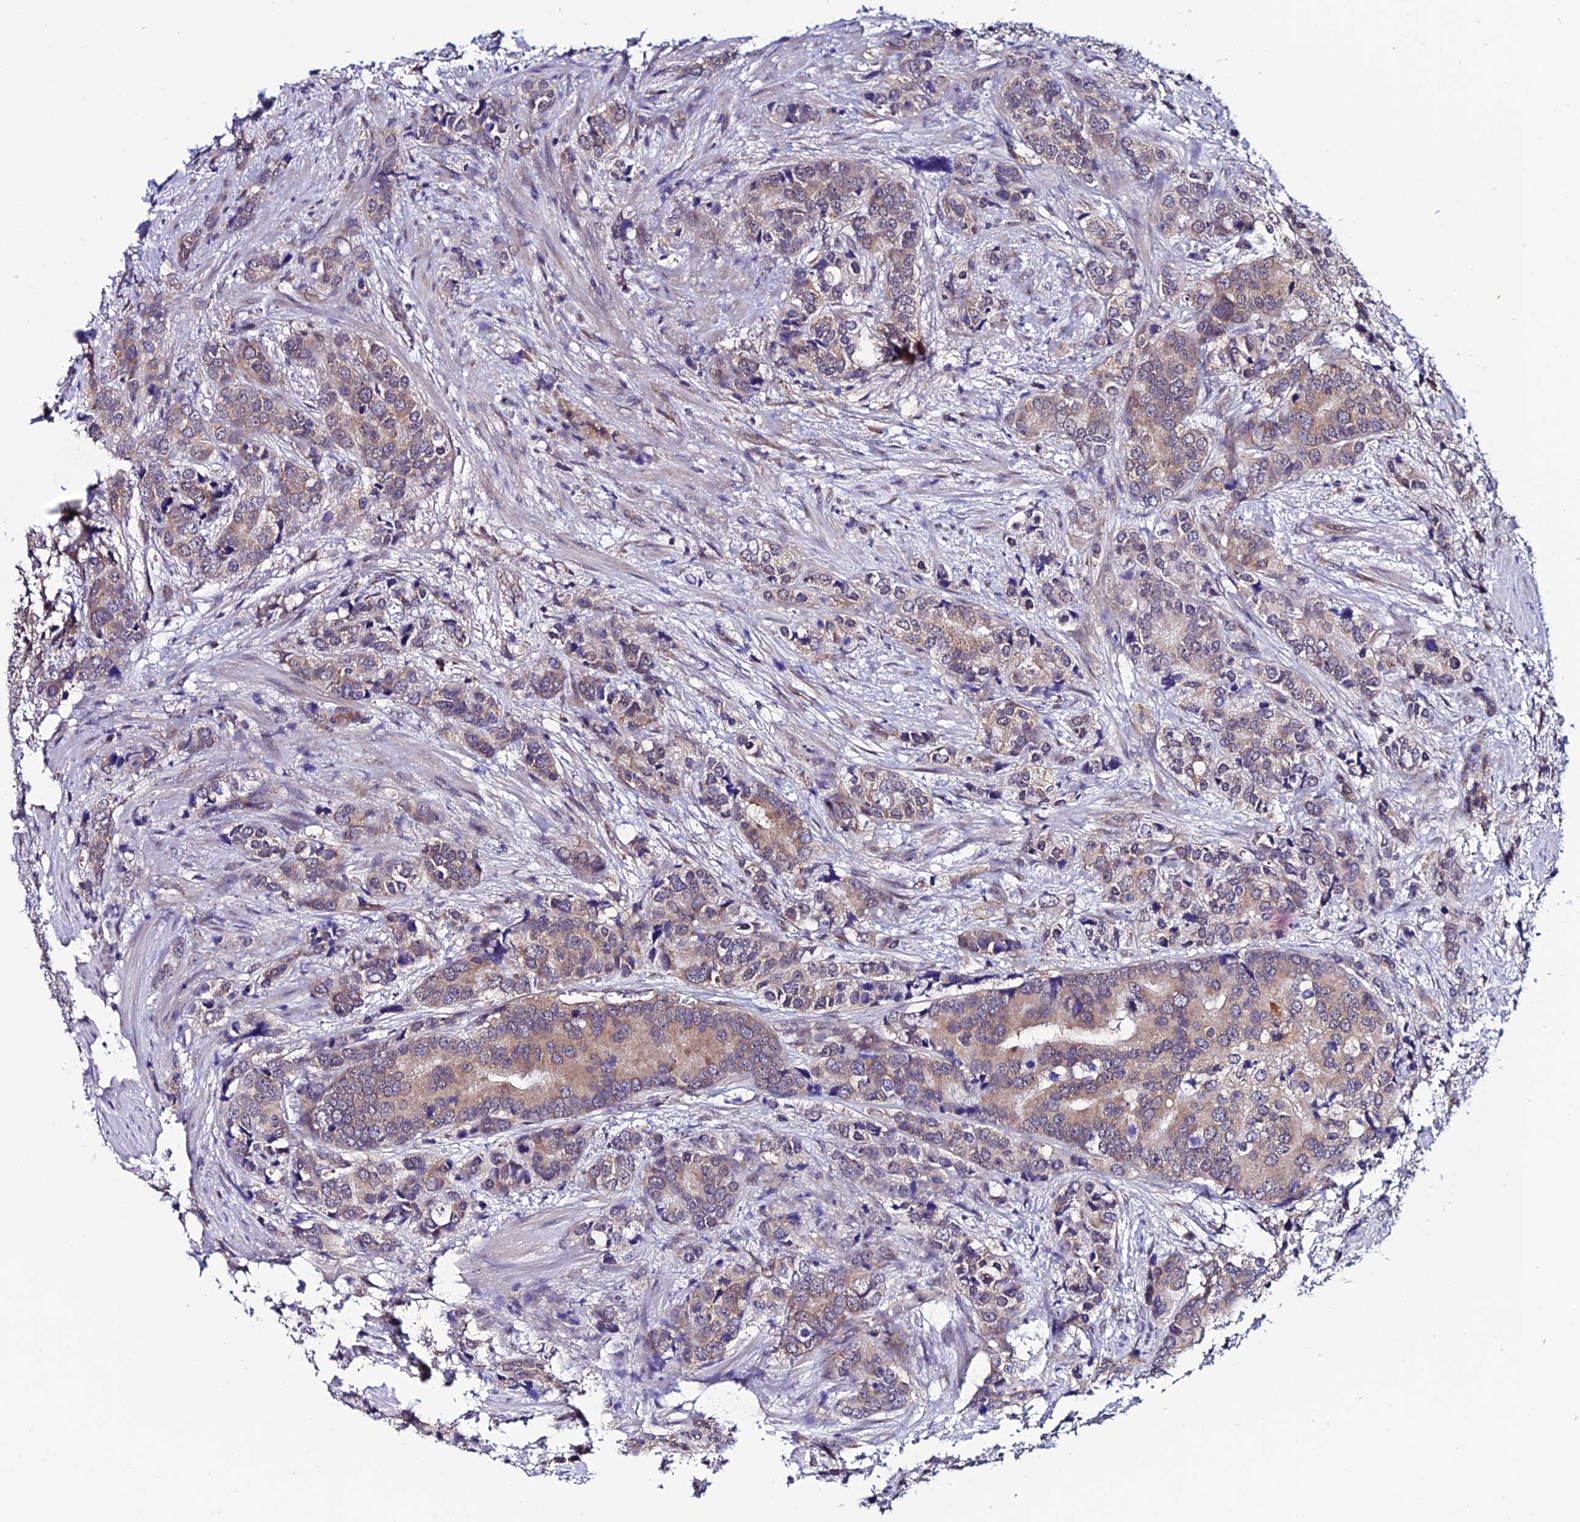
{"staining": {"intensity": "weak", "quantity": ">75%", "location": "cytoplasmic/membranous"}, "tissue": "prostate cancer", "cell_type": "Tumor cells", "image_type": "cancer", "snomed": [{"axis": "morphology", "description": "Adenocarcinoma, High grade"}, {"axis": "topography", "description": "Prostate"}], "caption": "Tumor cells display low levels of weak cytoplasmic/membranous positivity in approximately >75% of cells in prostate adenocarcinoma (high-grade). The protein of interest is stained brown, and the nuclei are stained in blue (DAB (3,3'-diaminobenzidine) IHC with brightfield microscopy, high magnification).", "gene": "FZD8", "patient": {"sex": "male", "age": 62}}